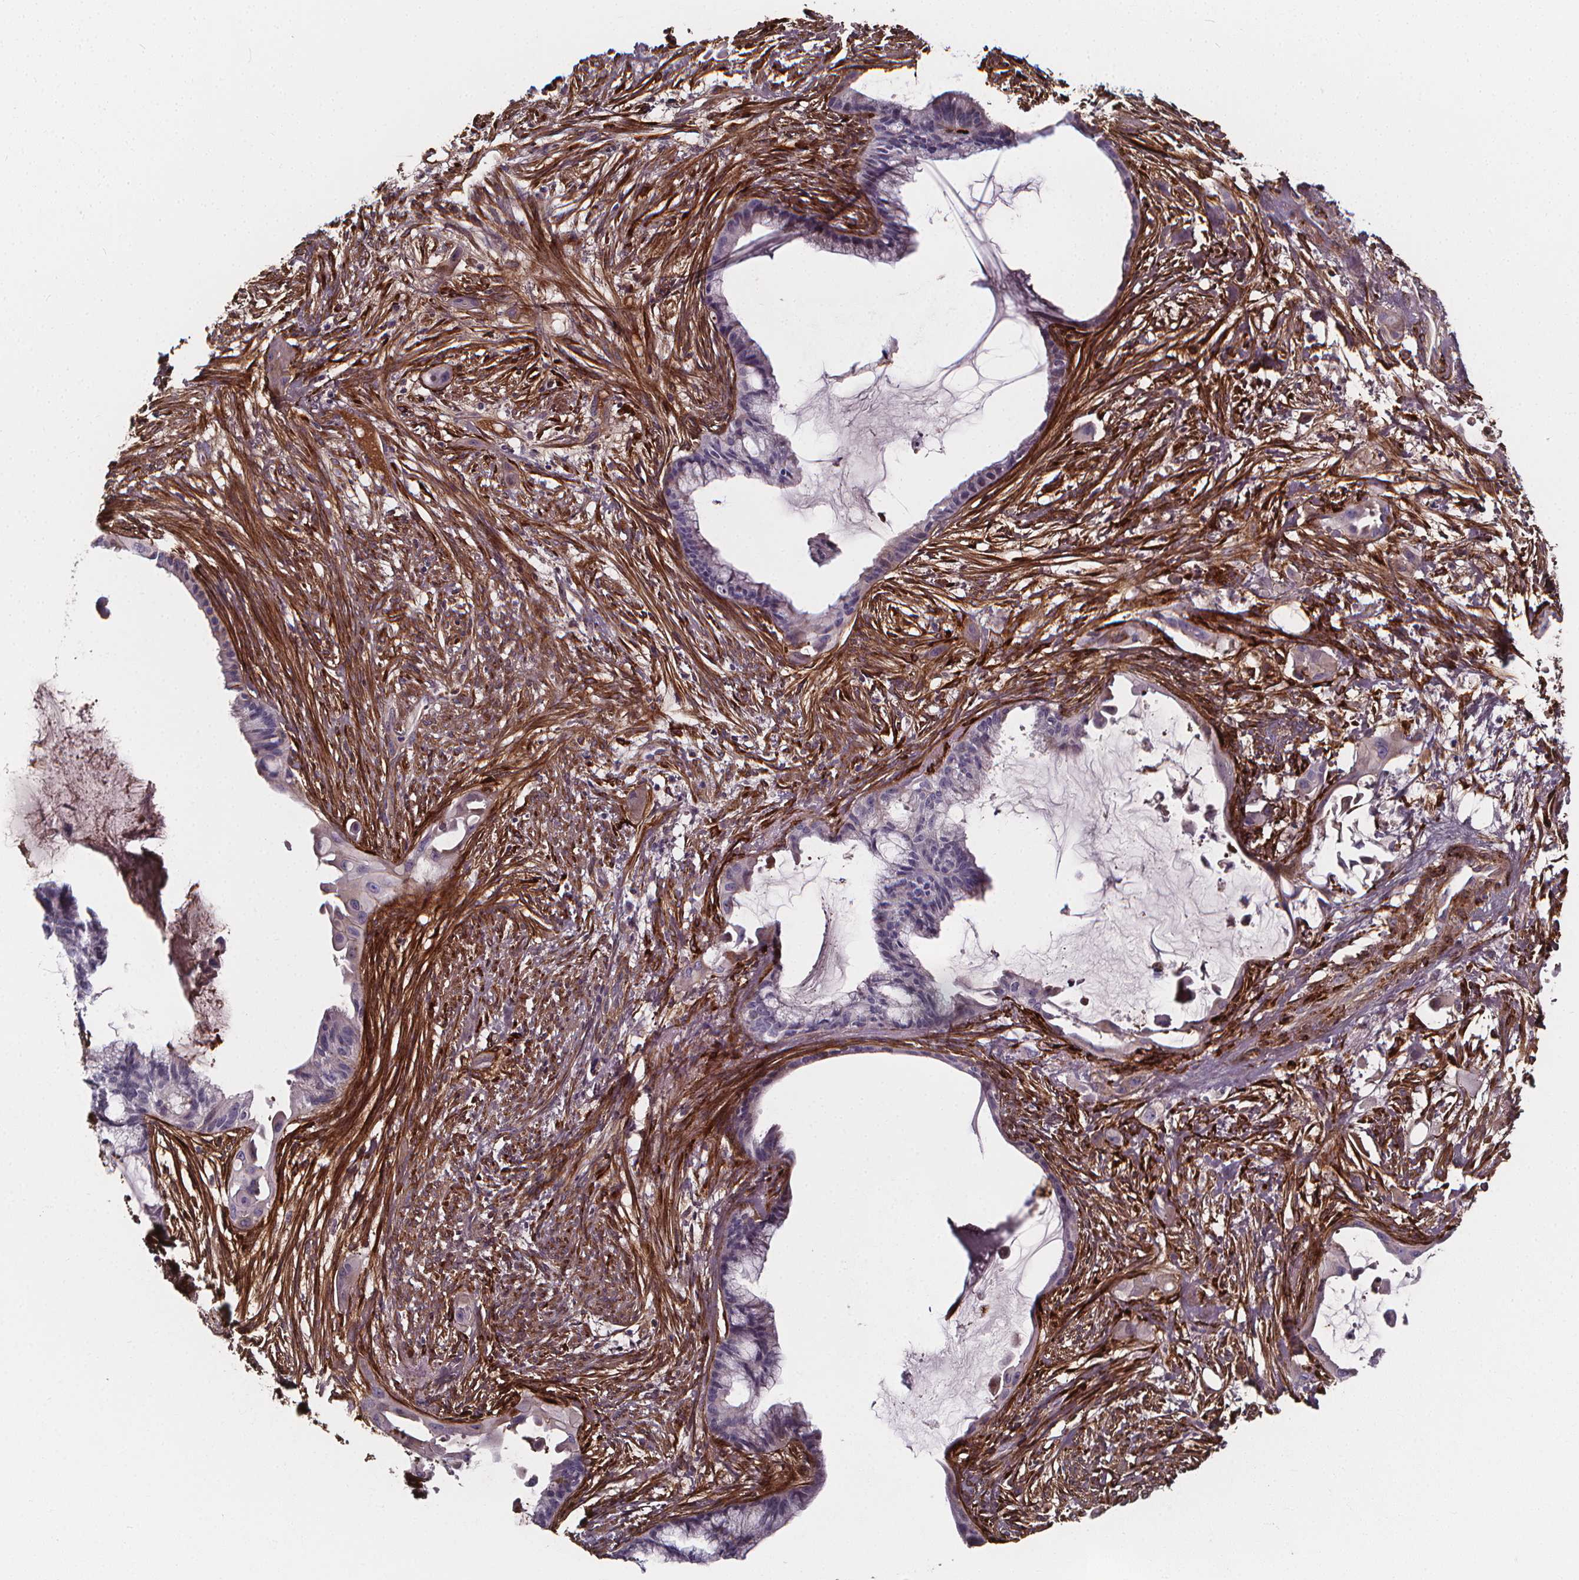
{"staining": {"intensity": "negative", "quantity": "none", "location": "none"}, "tissue": "endometrial cancer", "cell_type": "Tumor cells", "image_type": "cancer", "snomed": [{"axis": "morphology", "description": "Adenocarcinoma, NOS"}, {"axis": "topography", "description": "Endometrium"}], "caption": "Endometrial adenocarcinoma was stained to show a protein in brown. There is no significant staining in tumor cells.", "gene": "AEBP1", "patient": {"sex": "female", "age": 86}}